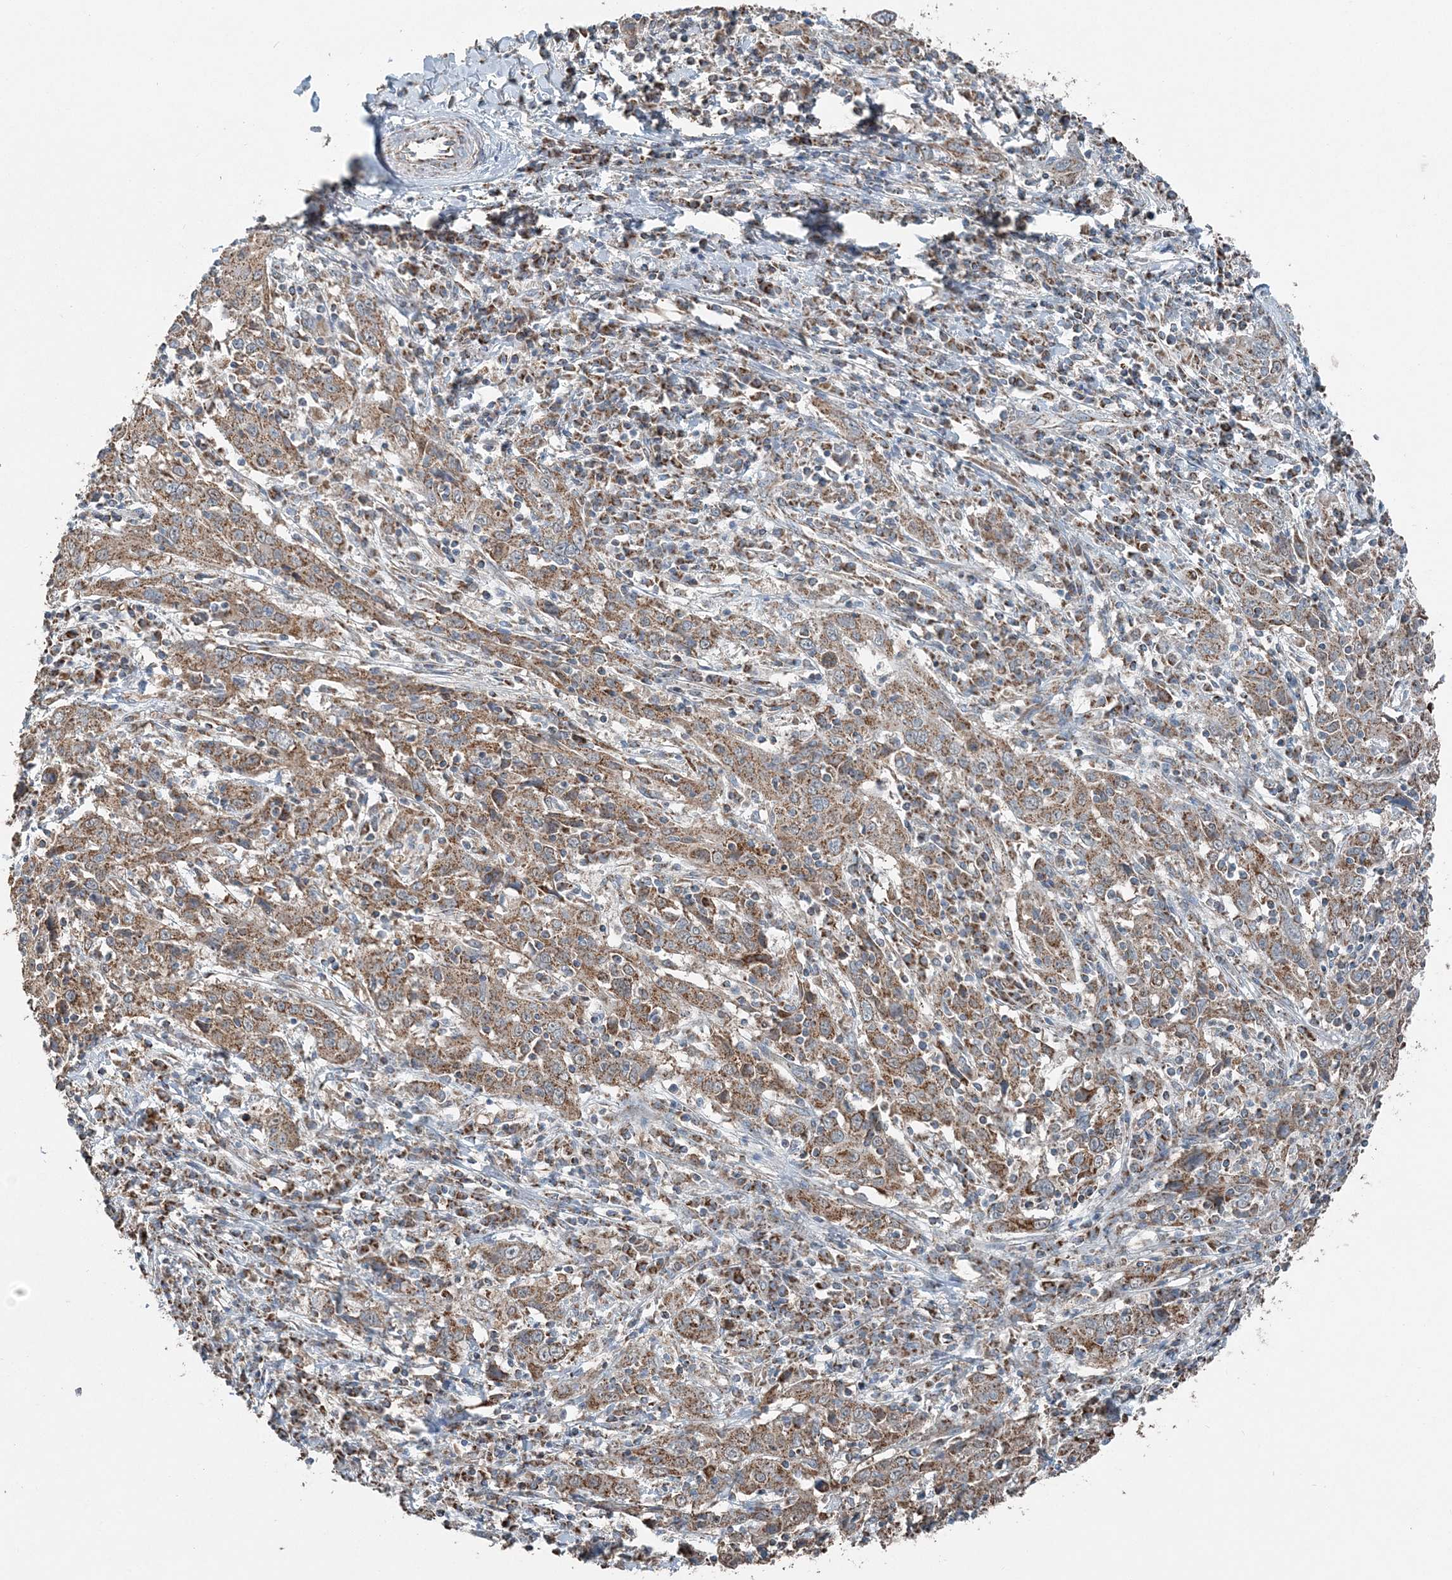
{"staining": {"intensity": "moderate", "quantity": ">75%", "location": "cytoplasmic/membranous"}, "tissue": "cervical cancer", "cell_type": "Tumor cells", "image_type": "cancer", "snomed": [{"axis": "morphology", "description": "Squamous cell carcinoma, NOS"}, {"axis": "topography", "description": "Cervix"}], "caption": "Protein staining by immunohistochemistry reveals moderate cytoplasmic/membranous positivity in approximately >75% of tumor cells in squamous cell carcinoma (cervical).", "gene": "SUCLG1", "patient": {"sex": "female", "age": 46}}